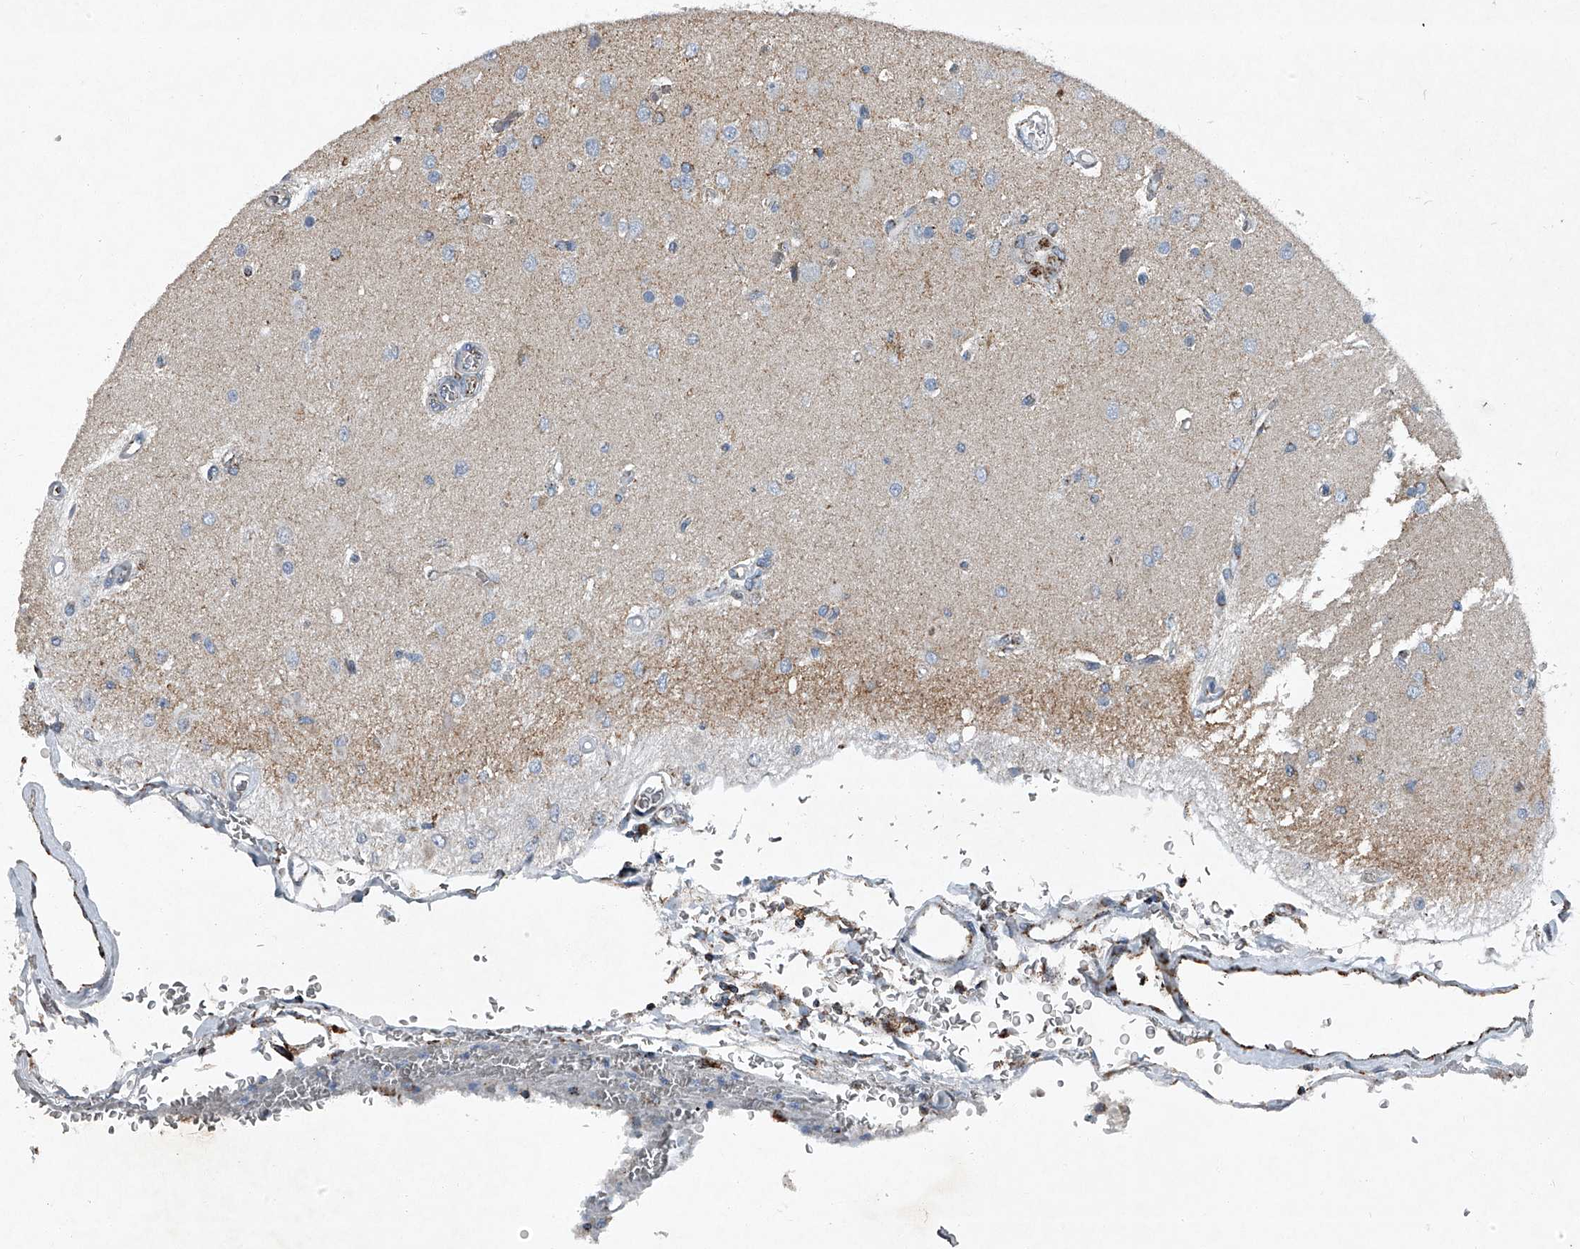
{"staining": {"intensity": "negative", "quantity": "none", "location": "none"}, "tissue": "glioma", "cell_type": "Tumor cells", "image_type": "cancer", "snomed": [{"axis": "morphology", "description": "Normal tissue, NOS"}, {"axis": "morphology", "description": "Glioma, malignant, High grade"}, {"axis": "topography", "description": "Cerebral cortex"}], "caption": "Tumor cells show no significant expression in malignant glioma (high-grade). The staining is performed using DAB brown chromogen with nuclei counter-stained in using hematoxylin.", "gene": "CHRNA7", "patient": {"sex": "male", "age": 77}}